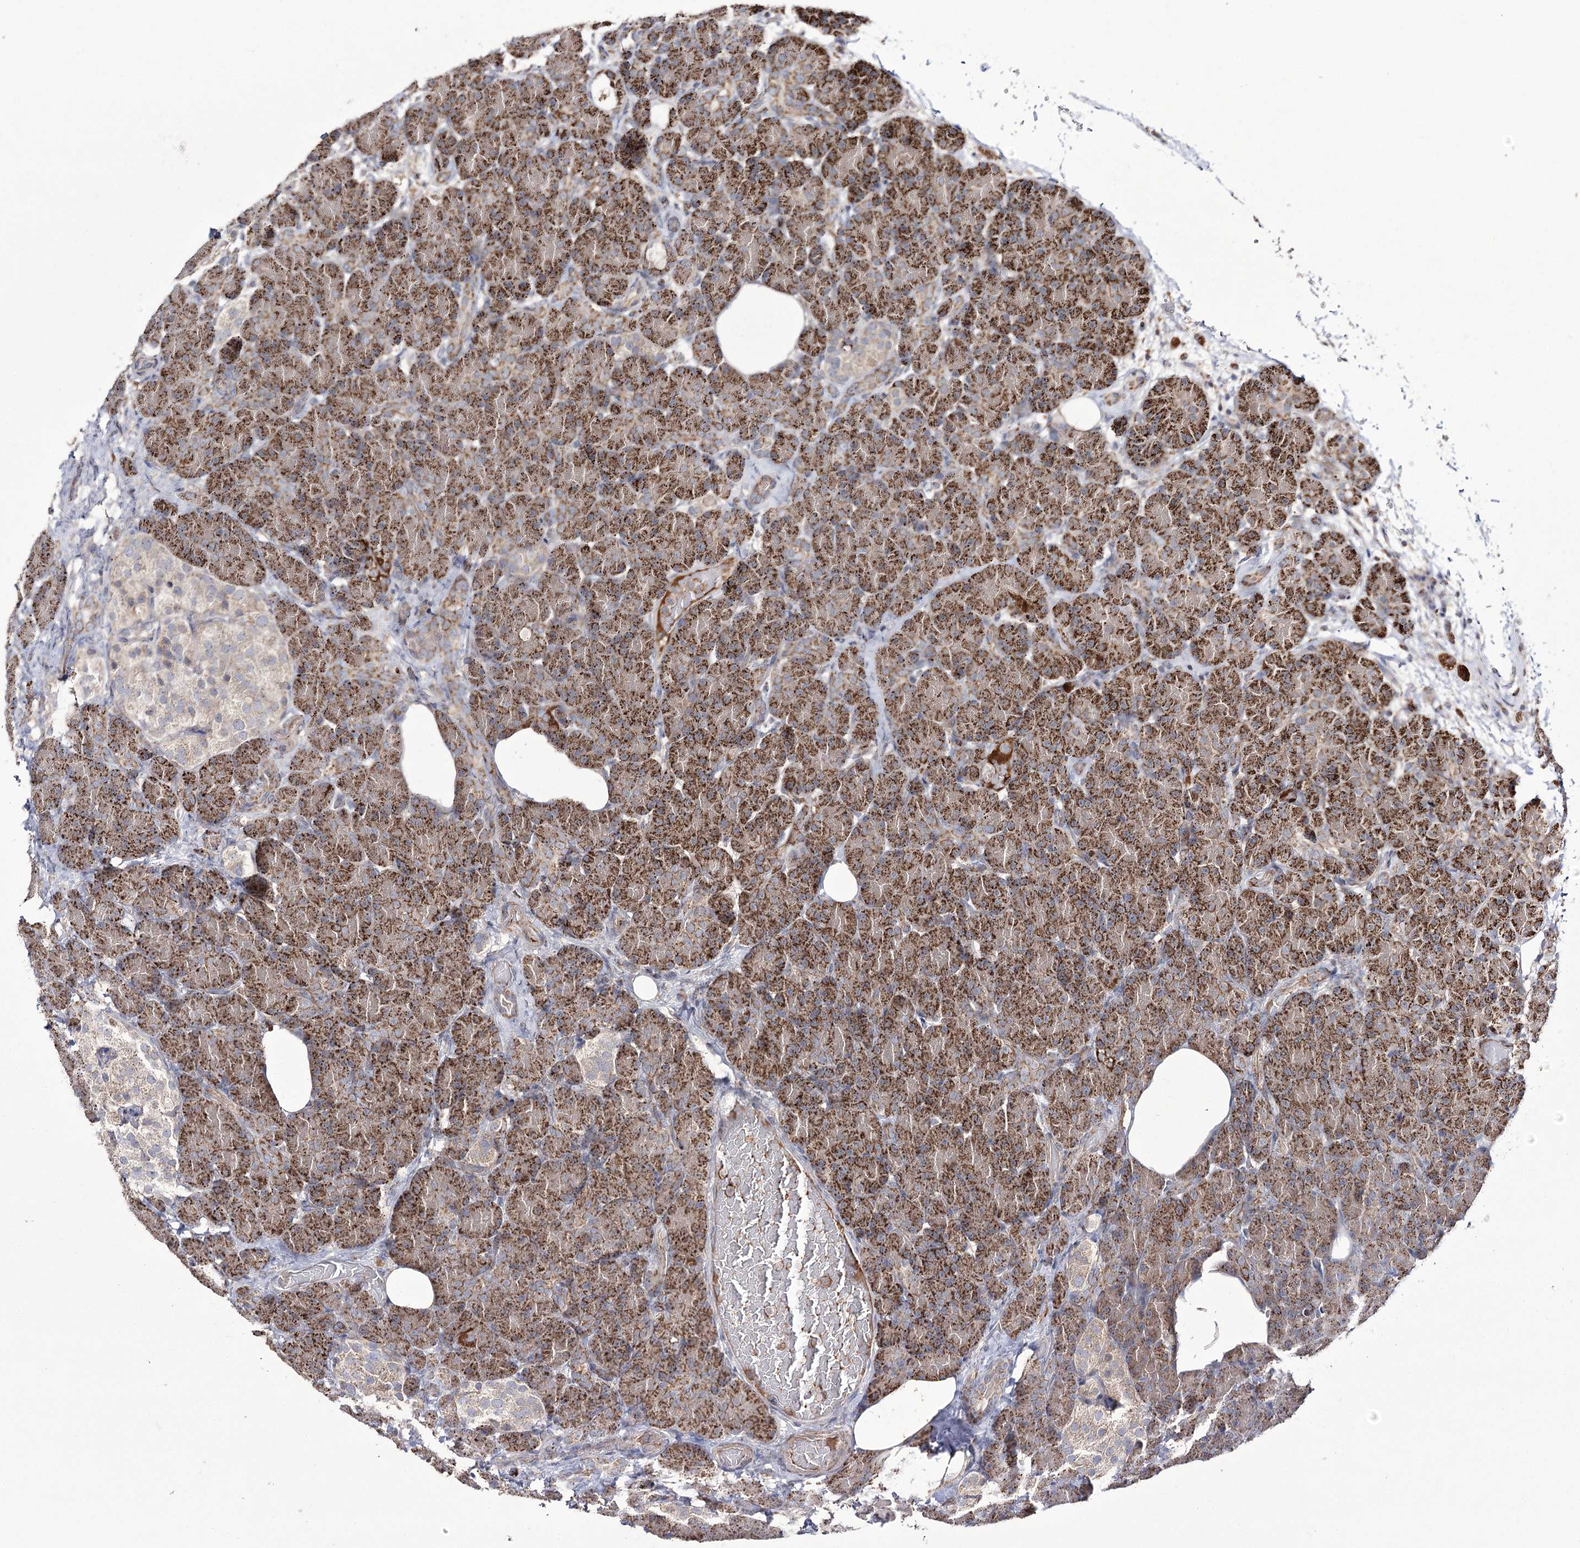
{"staining": {"intensity": "moderate", "quantity": ">75%", "location": "cytoplasmic/membranous"}, "tissue": "pancreas", "cell_type": "Exocrine glandular cells", "image_type": "normal", "snomed": [{"axis": "morphology", "description": "Normal tissue, NOS"}, {"axis": "topography", "description": "Pancreas"}], "caption": "IHC of unremarkable human pancreas exhibits medium levels of moderate cytoplasmic/membranous expression in approximately >75% of exocrine glandular cells.", "gene": "NADK2", "patient": {"sex": "female", "age": 43}}